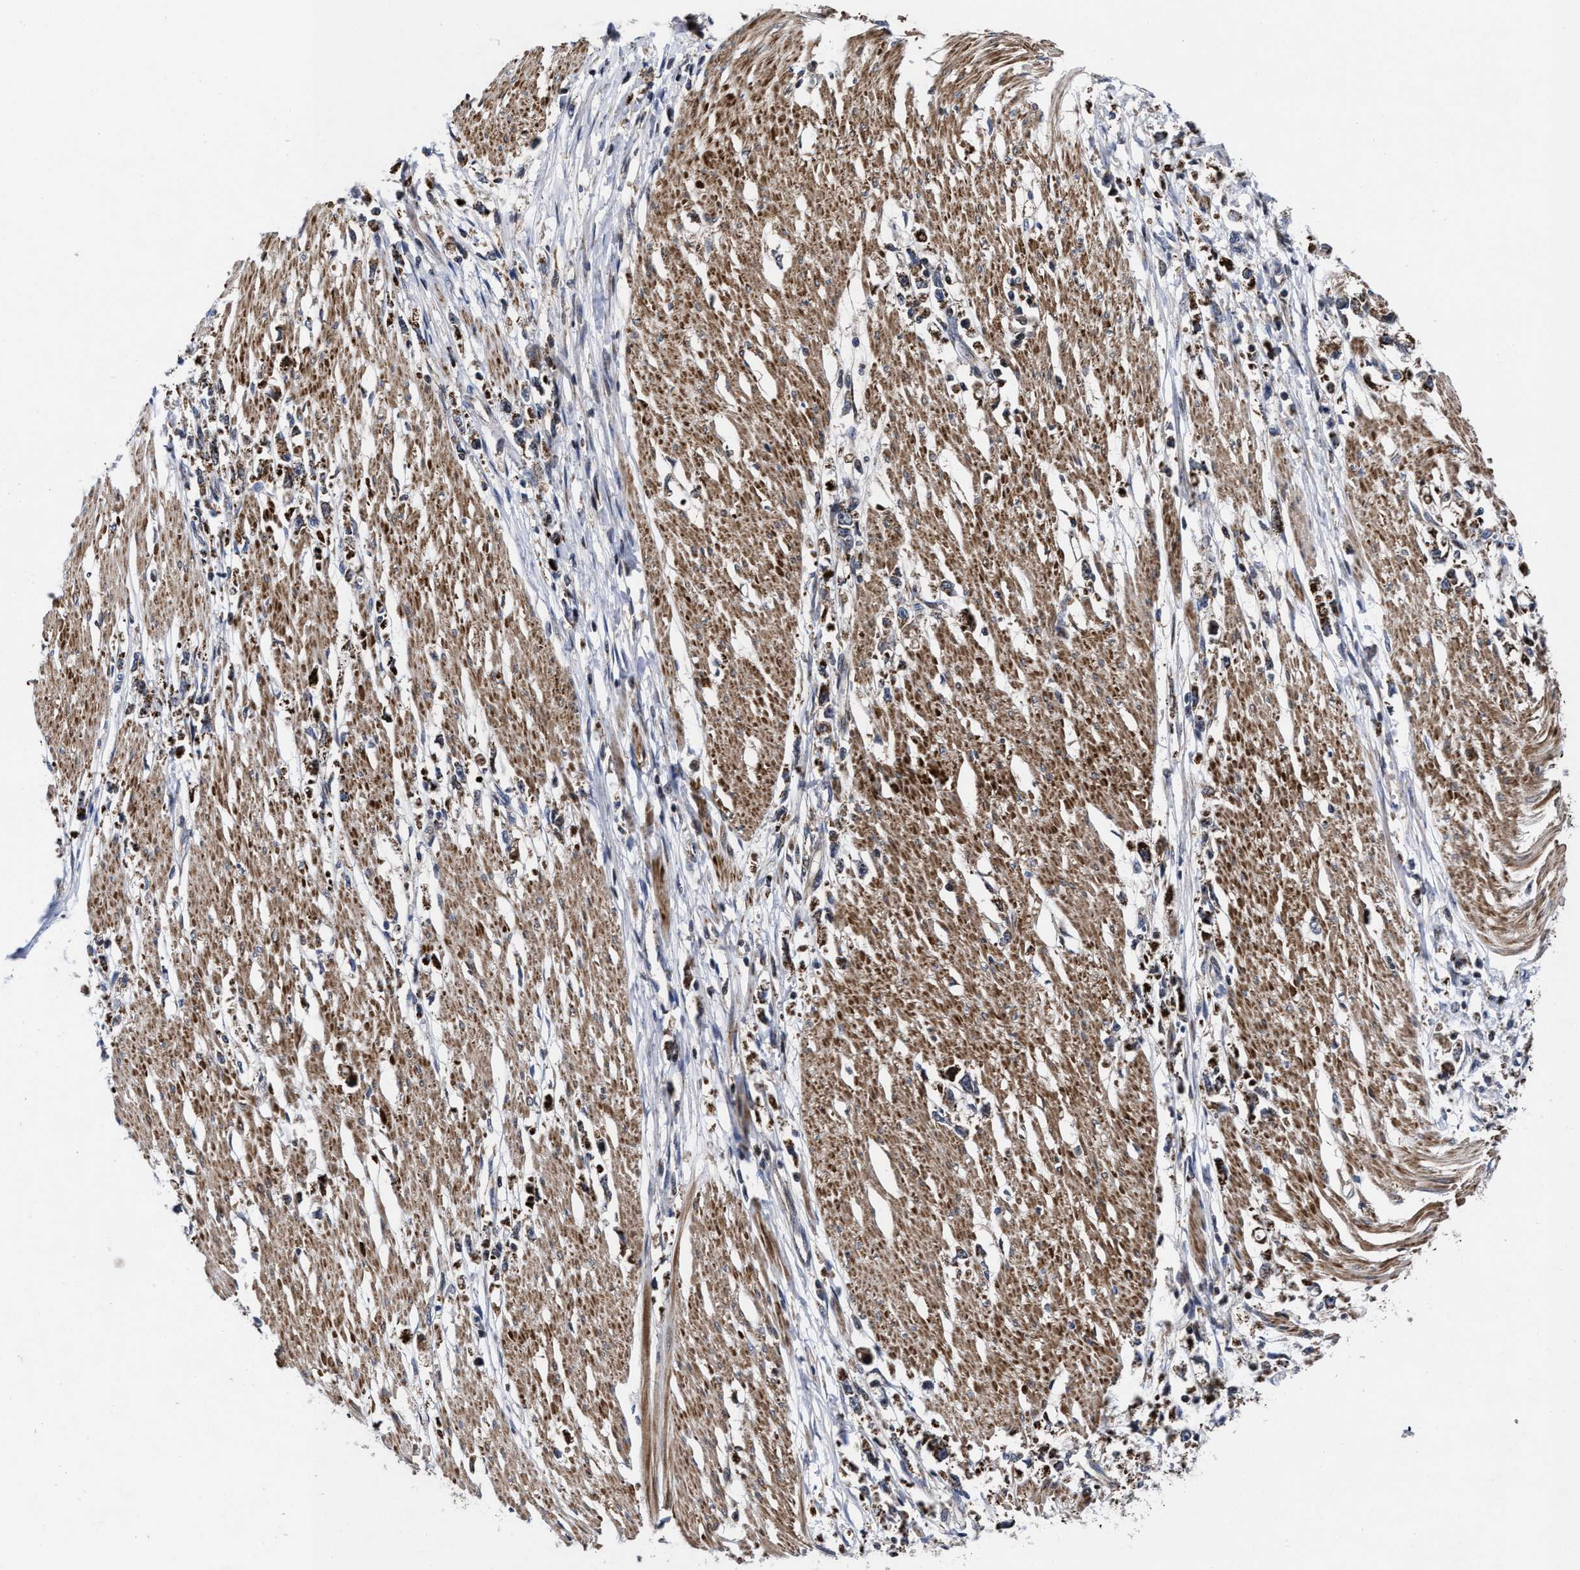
{"staining": {"intensity": "moderate", "quantity": ">75%", "location": "cytoplasmic/membranous"}, "tissue": "stomach cancer", "cell_type": "Tumor cells", "image_type": "cancer", "snomed": [{"axis": "morphology", "description": "Adenocarcinoma, NOS"}, {"axis": "topography", "description": "Stomach"}], "caption": "Immunohistochemistry (IHC) photomicrograph of neoplastic tissue: human stomach cancer stained using immunohistochemistry (IHC) exhibits medium levels of moderate protein expression localized specifically in the cytoplasmic/membranous of tumor cells, appearing as a cytoplasmic/membranous brown color.", "gene": "MRPL50", "patient": {"sex": "female", "age": 59}}